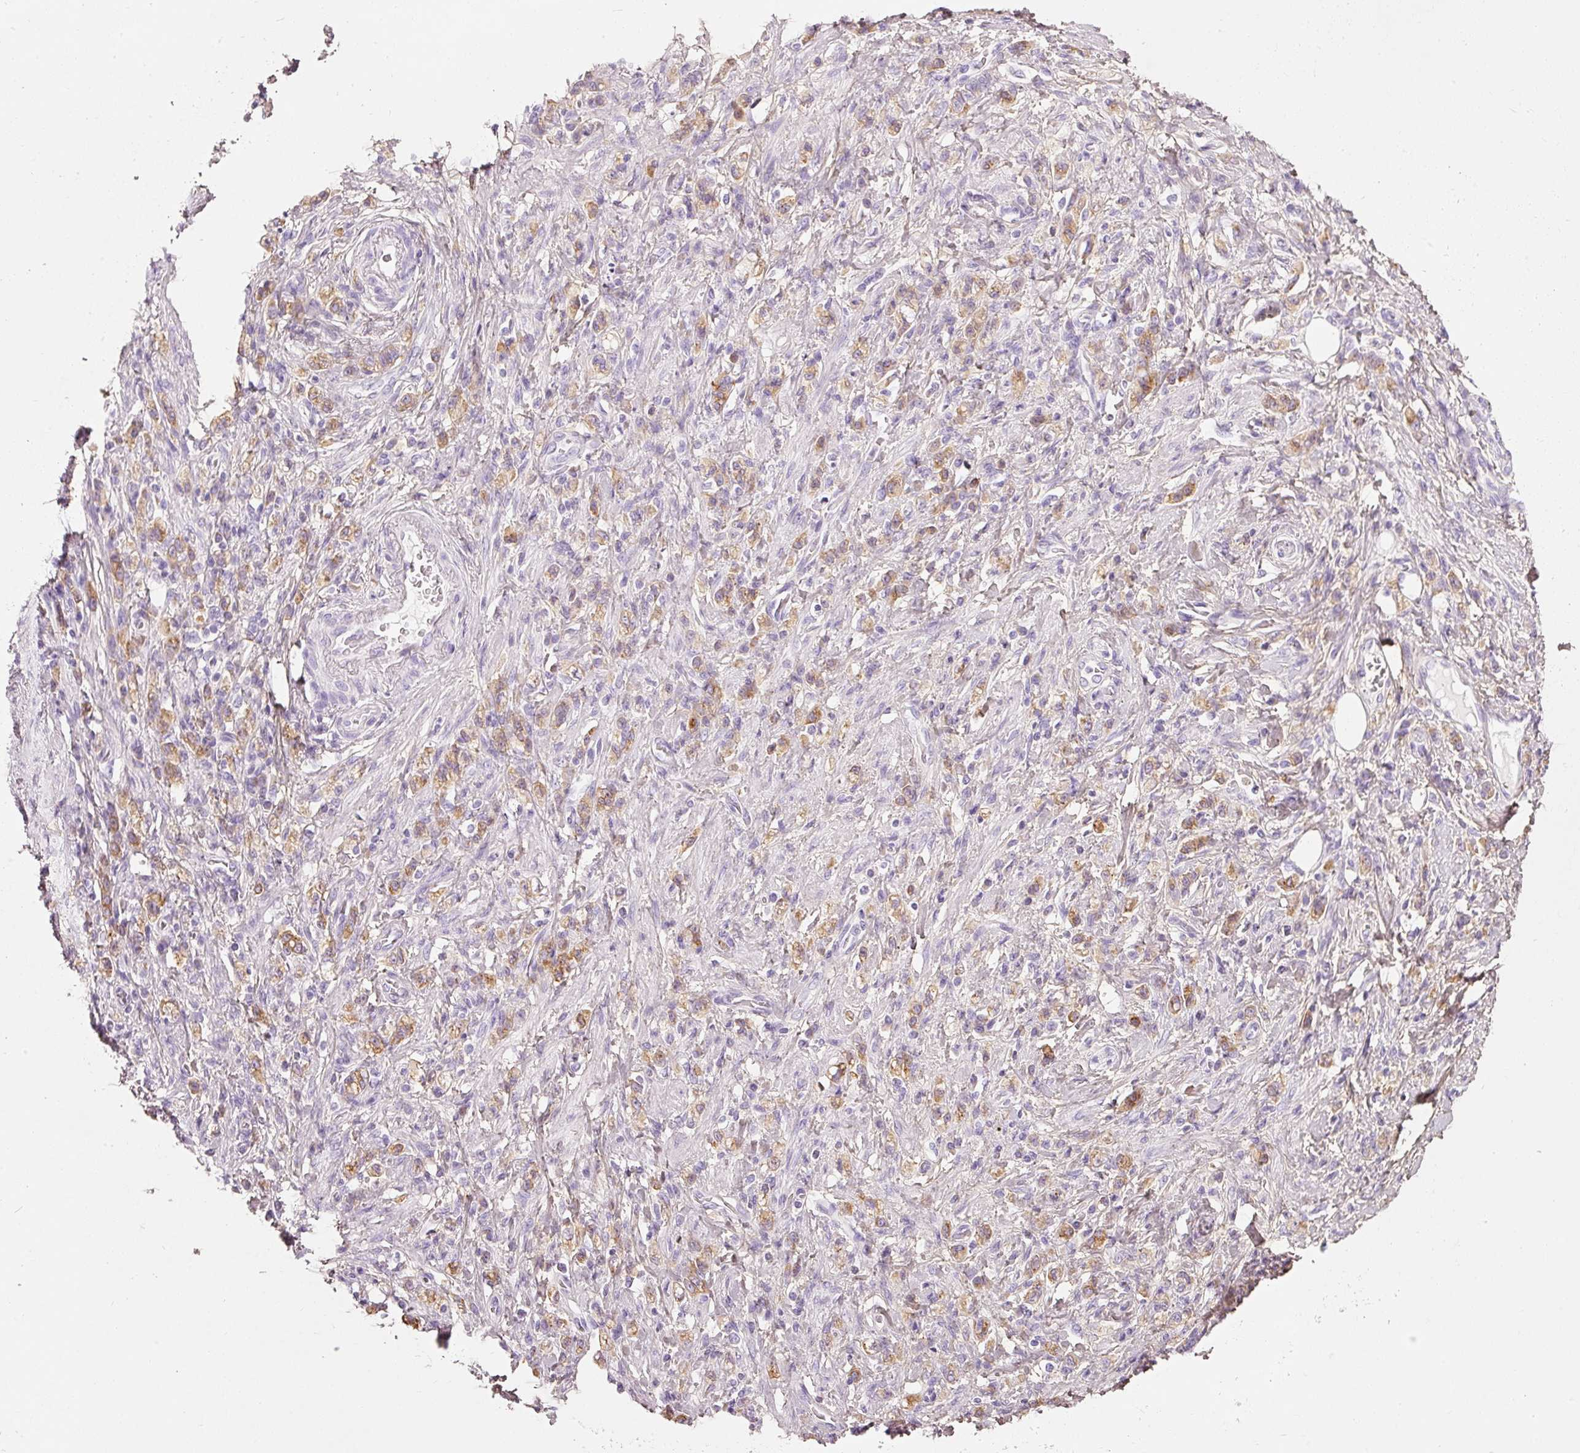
{"staining": {"intensity": "moderate", "quantity": ">75%", "location": "cytoplasmic/membranous"}, "tissue": "stomach cancer", "cell_type": "Tumor cells", "image_type": "cancer", "snomed": [{"axis": "morphology", "description": "Adenocarcinoma, NOS"}, {"axis": "topography", "description": "Stomach"}], "caption": "Tumor cells show moderate cytoplasmic/membranous expression in approximately >75% of cells in stomach cancer (adenocarcinoma). The staining is performed using DAB brown chromogen to label protein expression. The nuclei are counter-stained blue using hematoxylin.", "gene": "PDXDC1", "patient": {"sex": "male", "age": 77}}